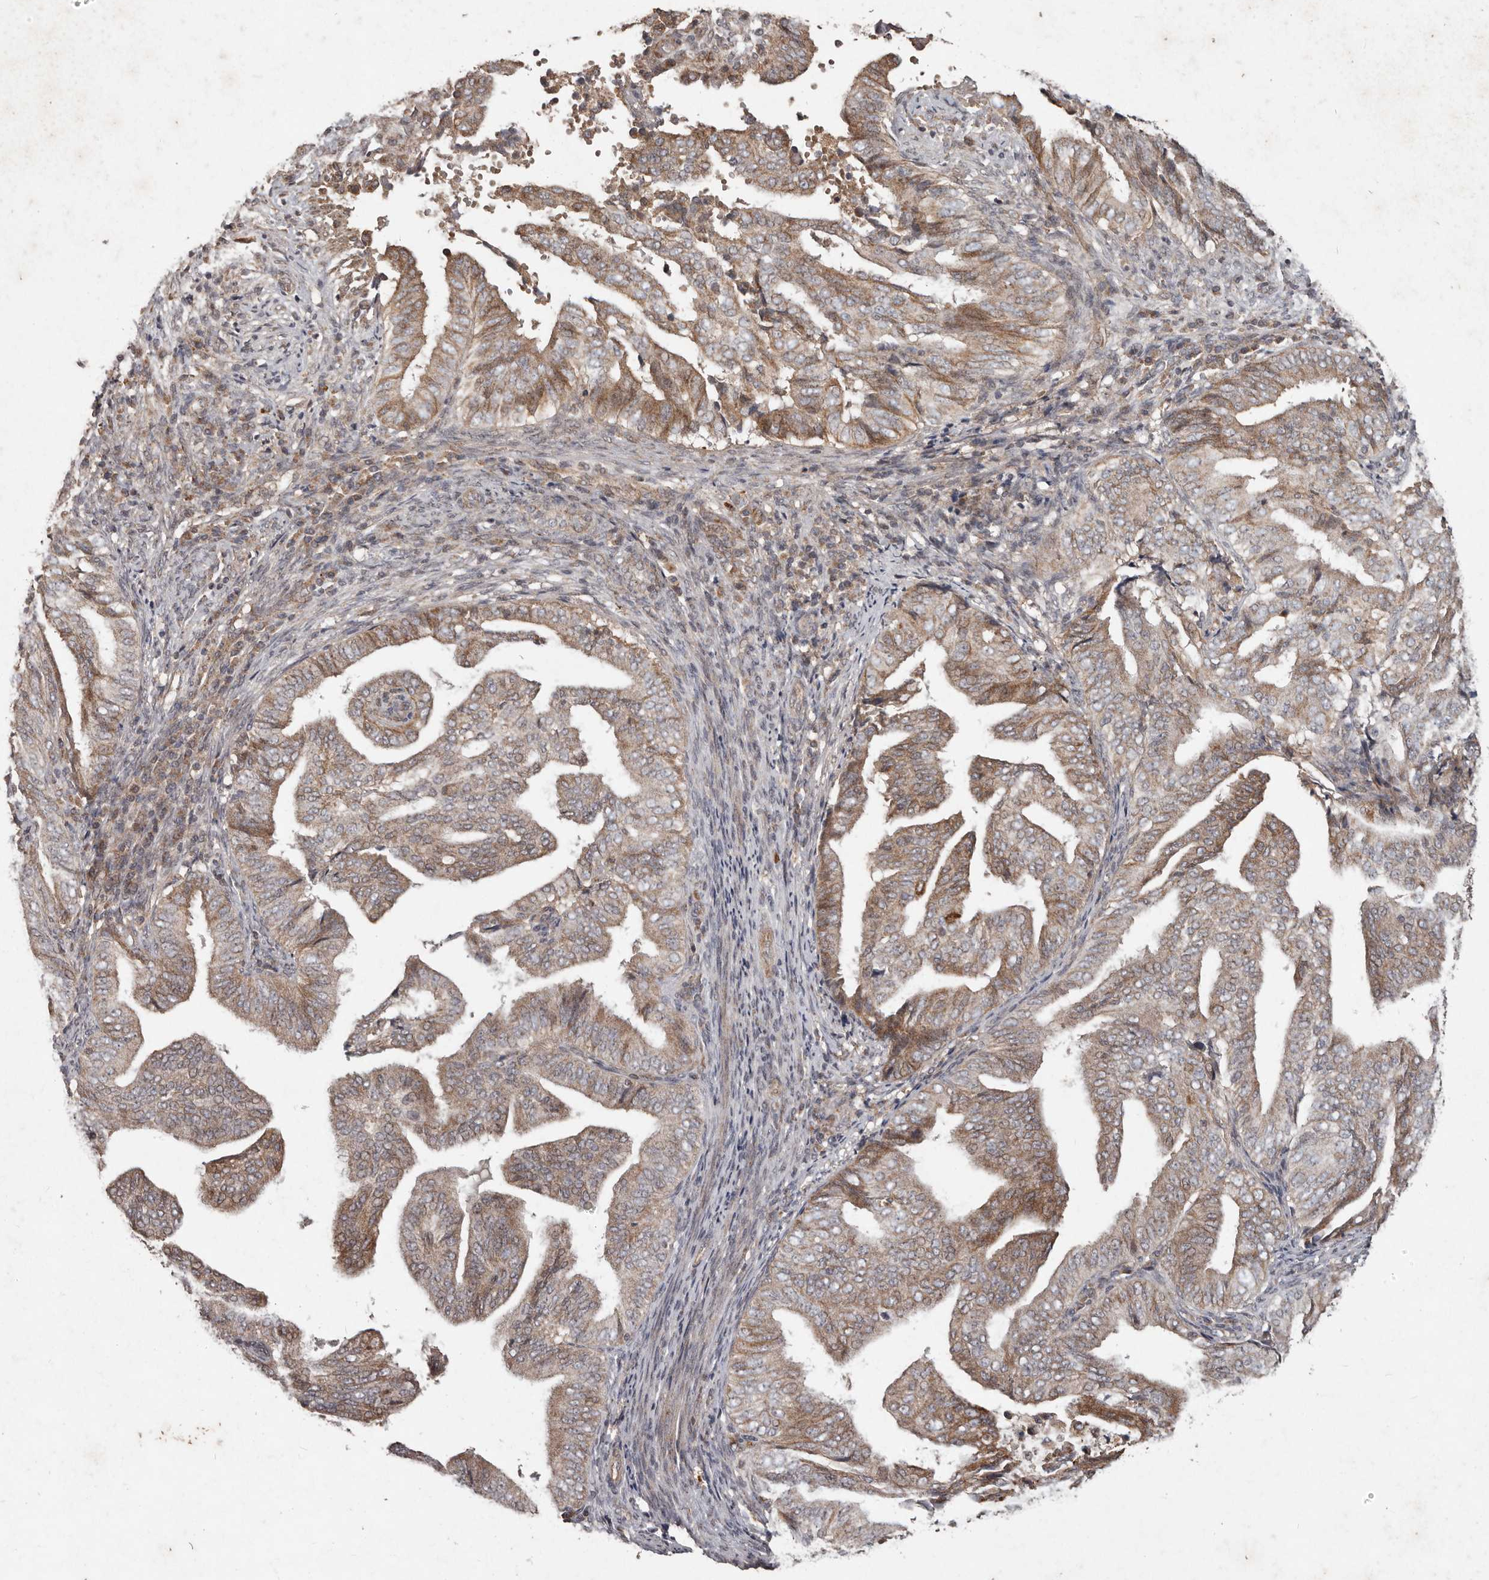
{"staining": {"intensity": "moderate", "quantity": ">75%", "location": "cytoplasmic/membranous"}, "tissue": "endometrial cancer", "cell_type": "Tumor cells", "image_type": "cancer", "snomed": [{"axis": "morphology", "description": "Adenocarcinoma, NOS"}, {"axis": "topography", "description": "Endometrium"}], "caption": "Tumor cells display moderate cytoplasmic/membranous positivity in about >75% of cells in endometrial cancer (adenocarcinoma). The staining is performed using DAB (3,3'-diaminobenzidine) brown chromogen to label protein expression. The nuclei are counter-stained blue using hematoxylin.", "gene": "PLOD2", "patient": {"sex": "female", "age": 58}}